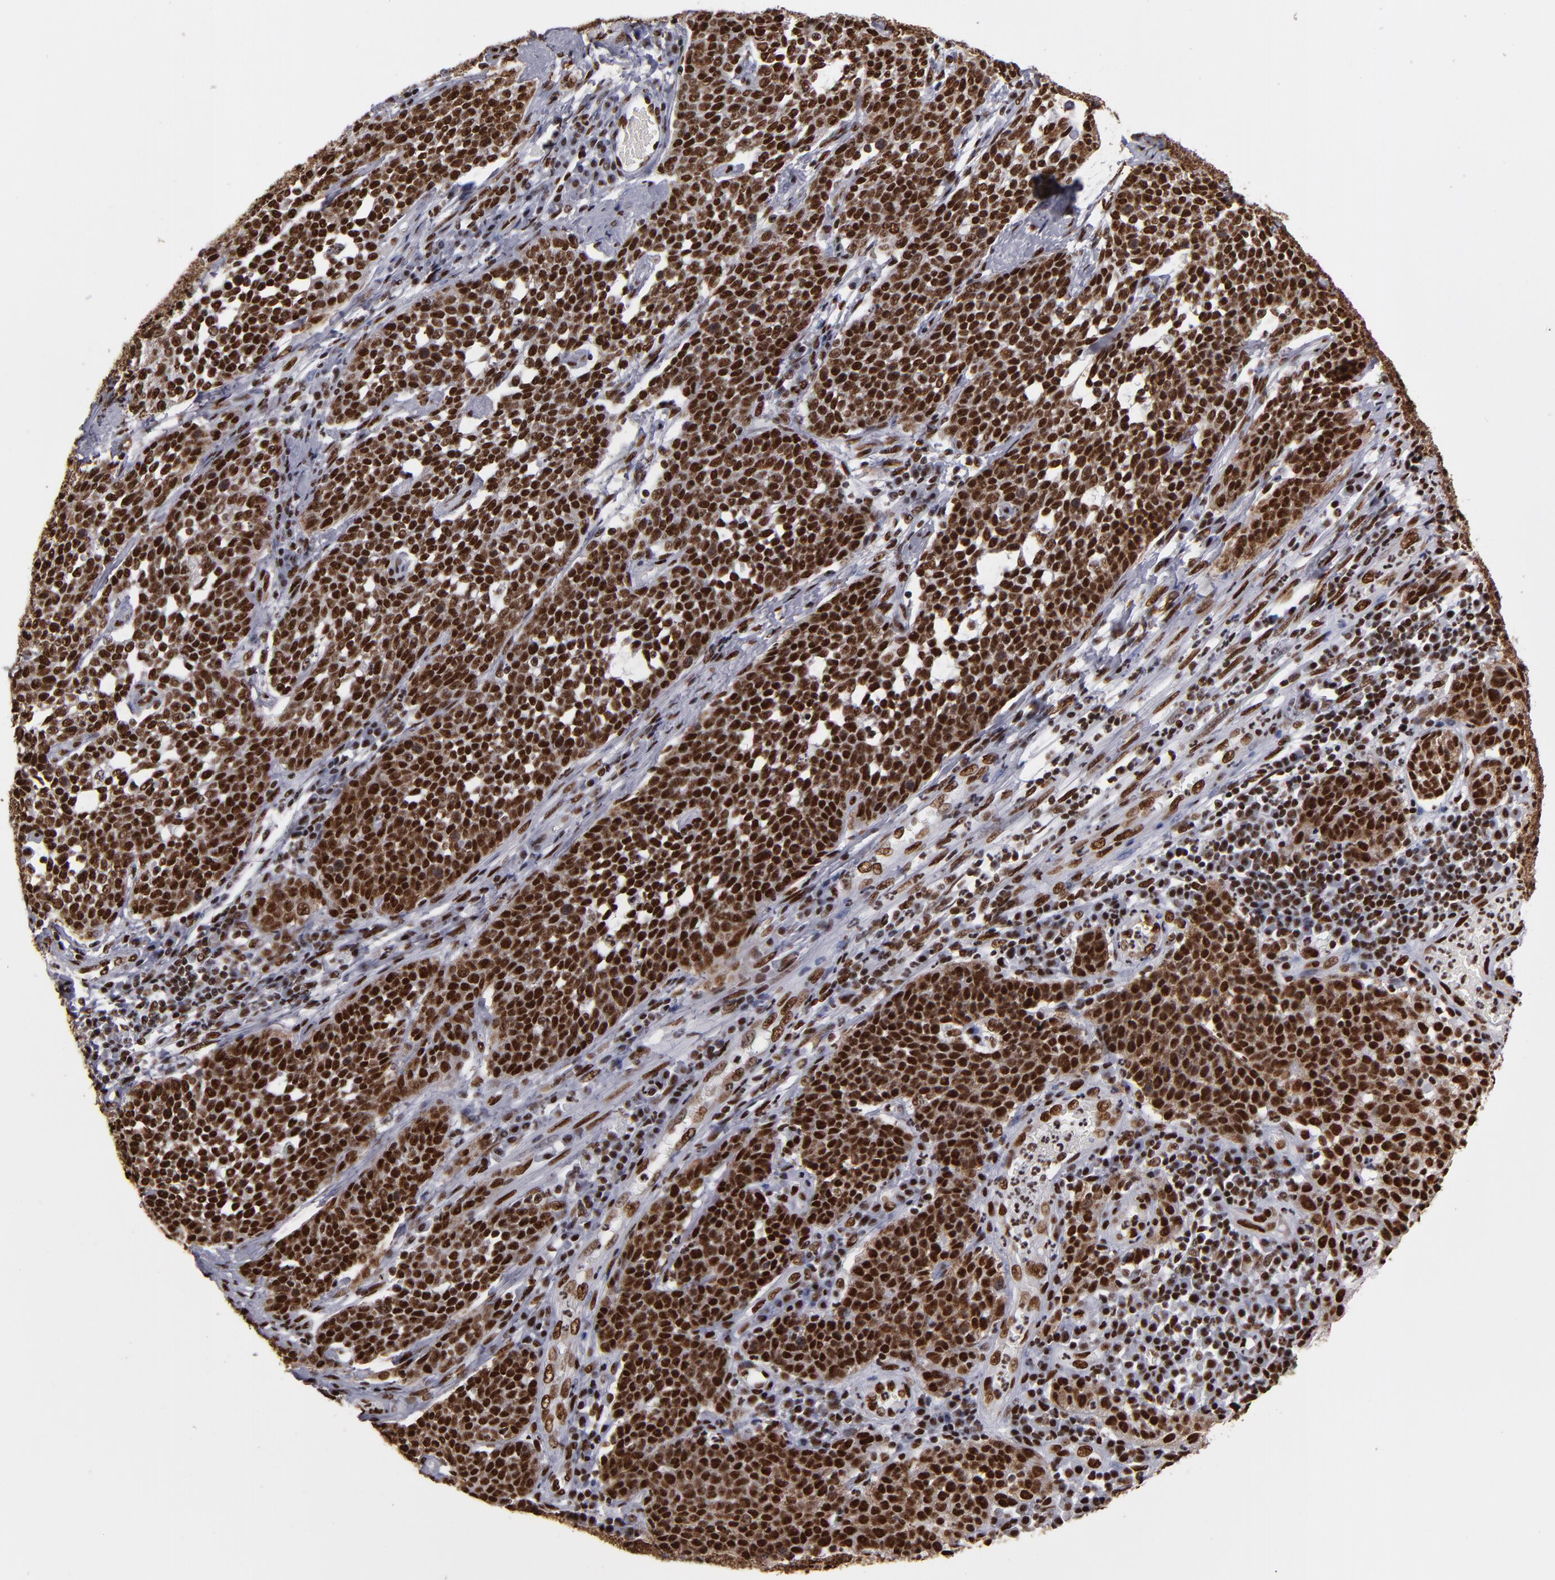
{"staining": {"intensity": "strong", "quantity": ">75%", "location": "nuclear"}, "tissue": "cervical cancer", "cell_type": "Tumor cells", "image_type": "cancer", "snomed": [{"axis": "morphology", "description": "Squamous cell carcinoma, NOS"}, {"axis": "topography", "description": "Cervix"}], "caption": "Brown immunohistochemical staining in squamous cell carcinoma (cervical) shows strong nuclear expression in about >75% of tumor cells. (IHC, brightfield microscopy, high magnification).", "gene": "MRE11", "patient": {"sex": "female", "age": 34}}